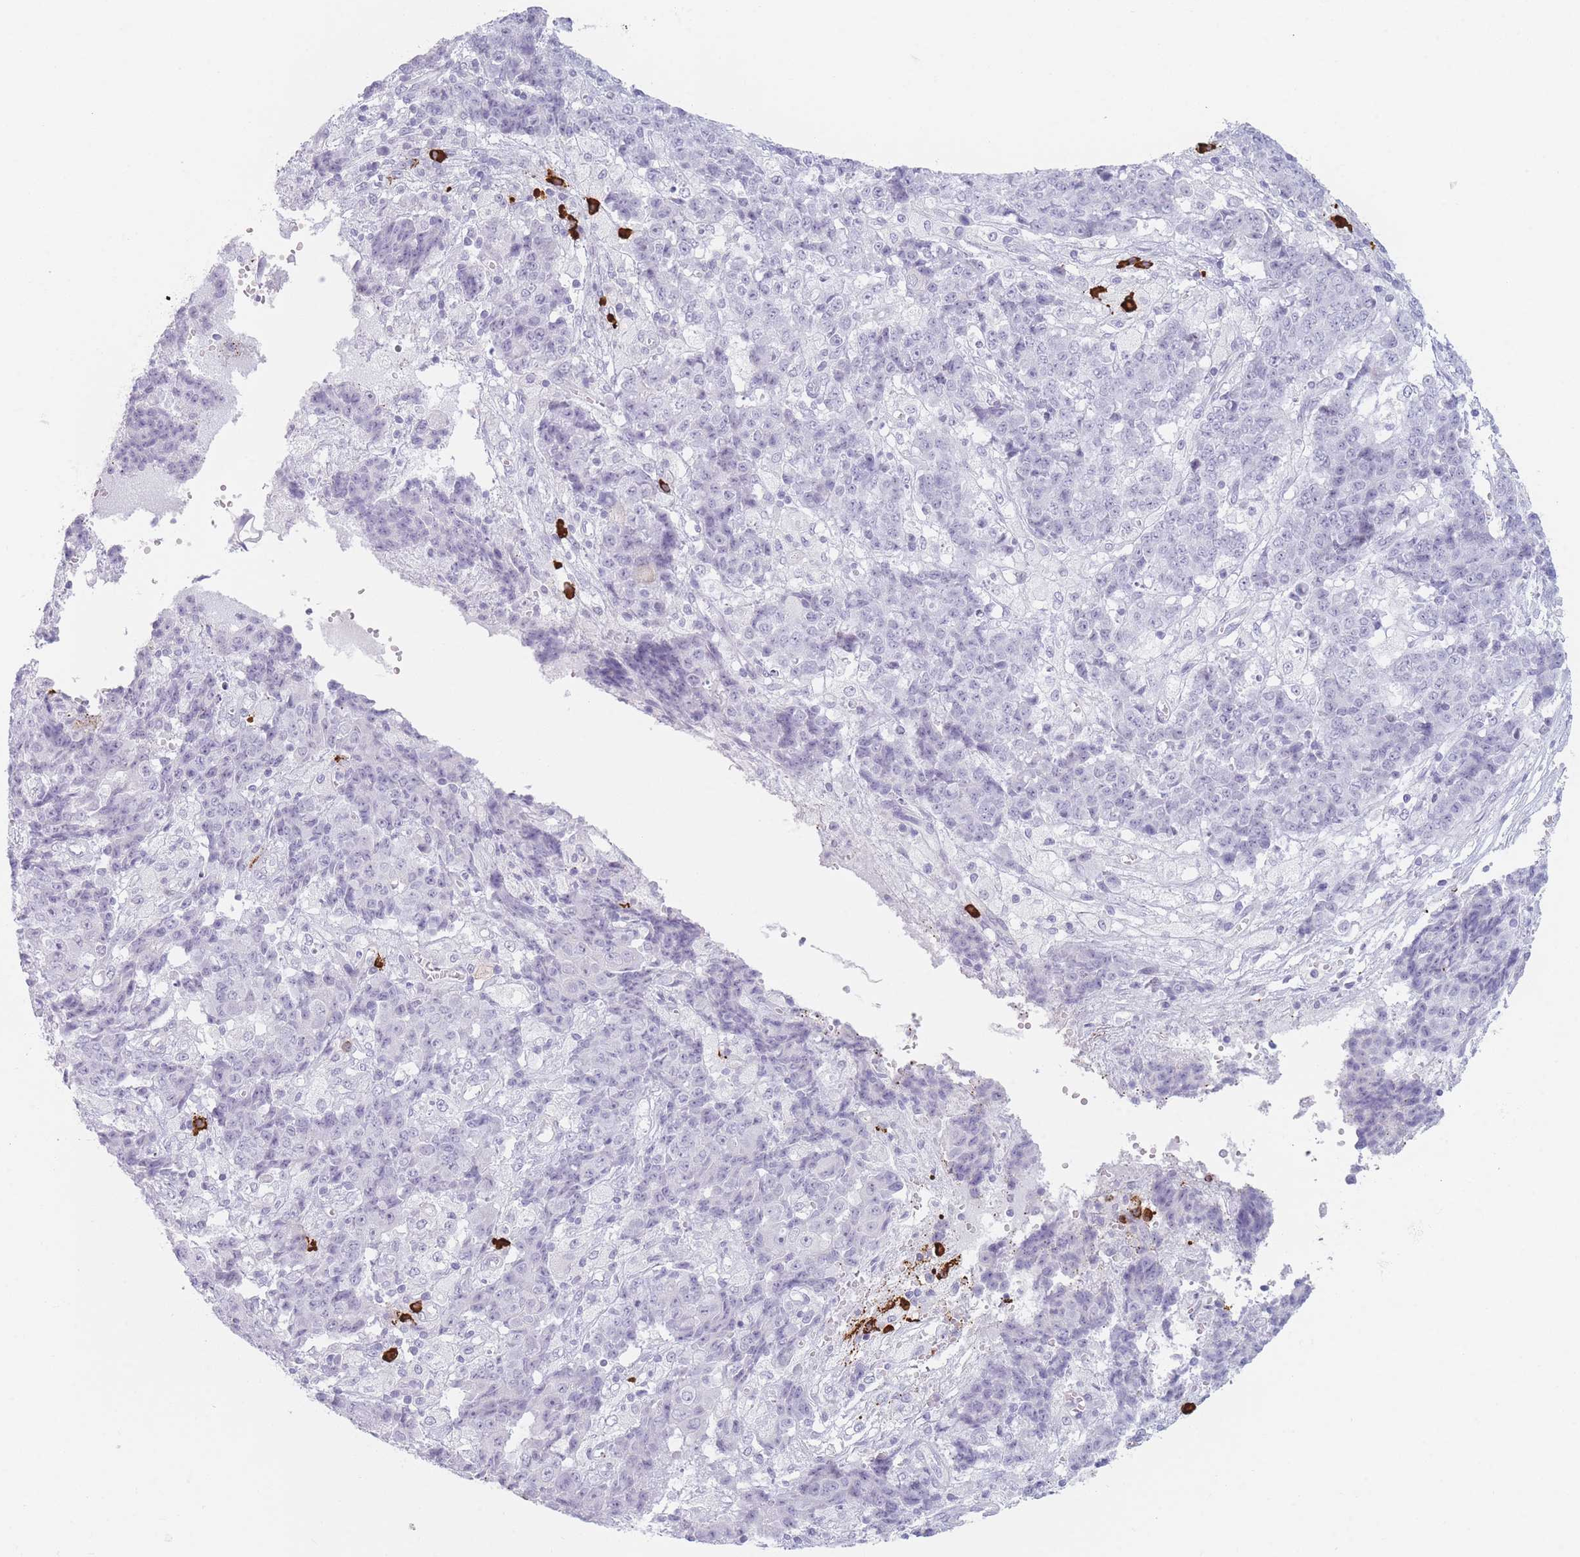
{"staining": {"intensity": "negative", "quantity": "none", "location": "none"}, "tissue": "ovarian cancer", "cell_type": "Tumor cells", "image_type": "cancer", "snomed": [{"axis": "morphology", "description": "Carcinoma, endometroid"}, {"axis": "topography", "description": "Ovary"}], "caption": "Tumor cells show no significant protein expression in ovarian cancer (endometroid carcinoma).", "gene": "PLEKHG2", "patient": {"sex": "female", "age": 42}}